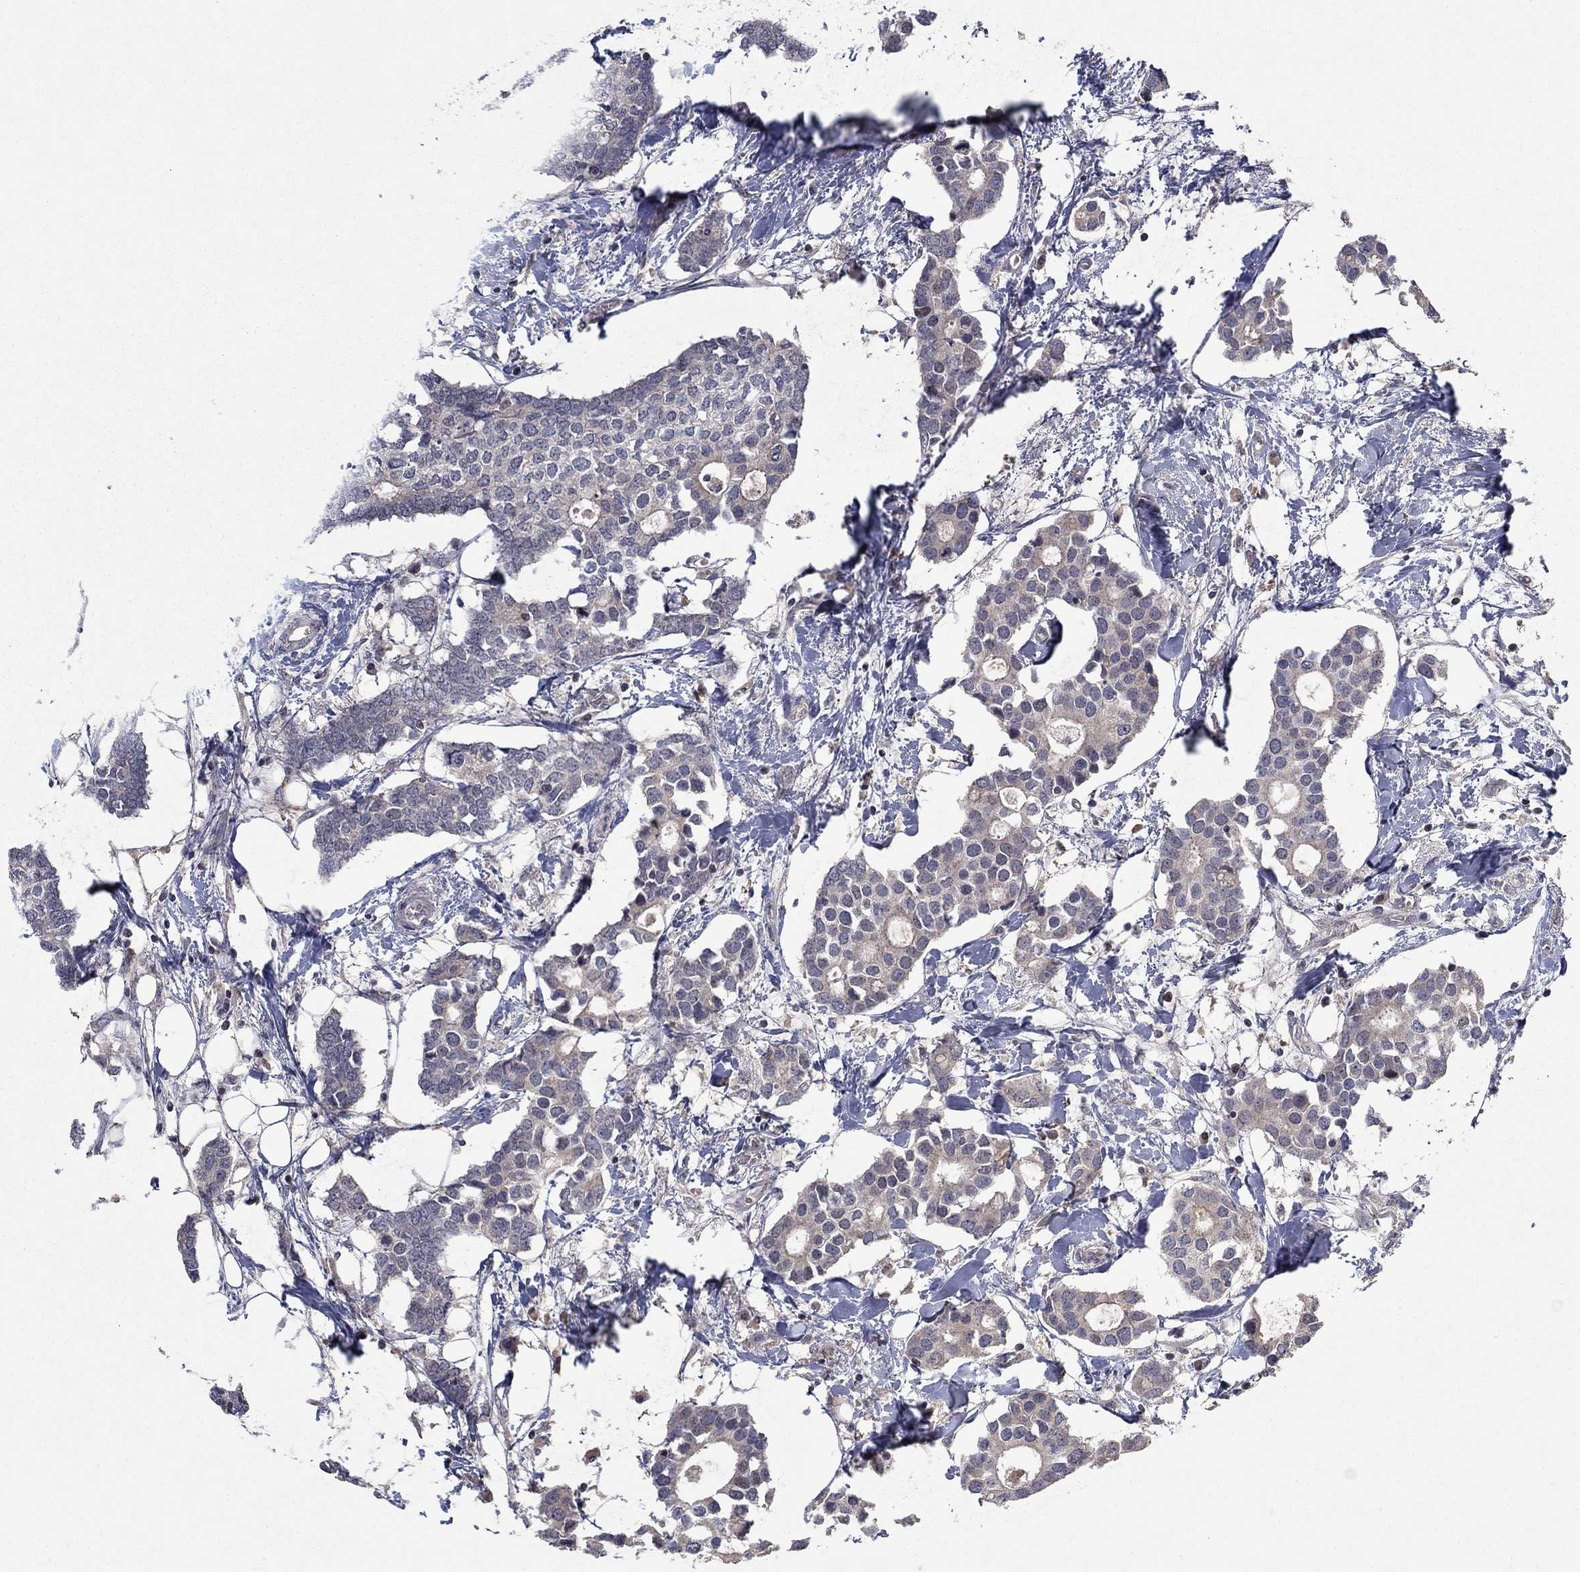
{"staining": {"intensity": "negative", "quantity": "none", "location": "none"}, "tissue": "breast cancer", "cell_type": "Tumor cells", "image_type": "cancer", "snomed": [{"axis": "morphology", "description": "Duct carcinoma"}, {"axis": "topography", "description": "Breast"}], "caption": "A micrograph of human infiltrating ductal carcinoma (breast) is negative for staining in tumor cells.", "gene": "IL4", "patient": {"sex": "female", "age": 83}}